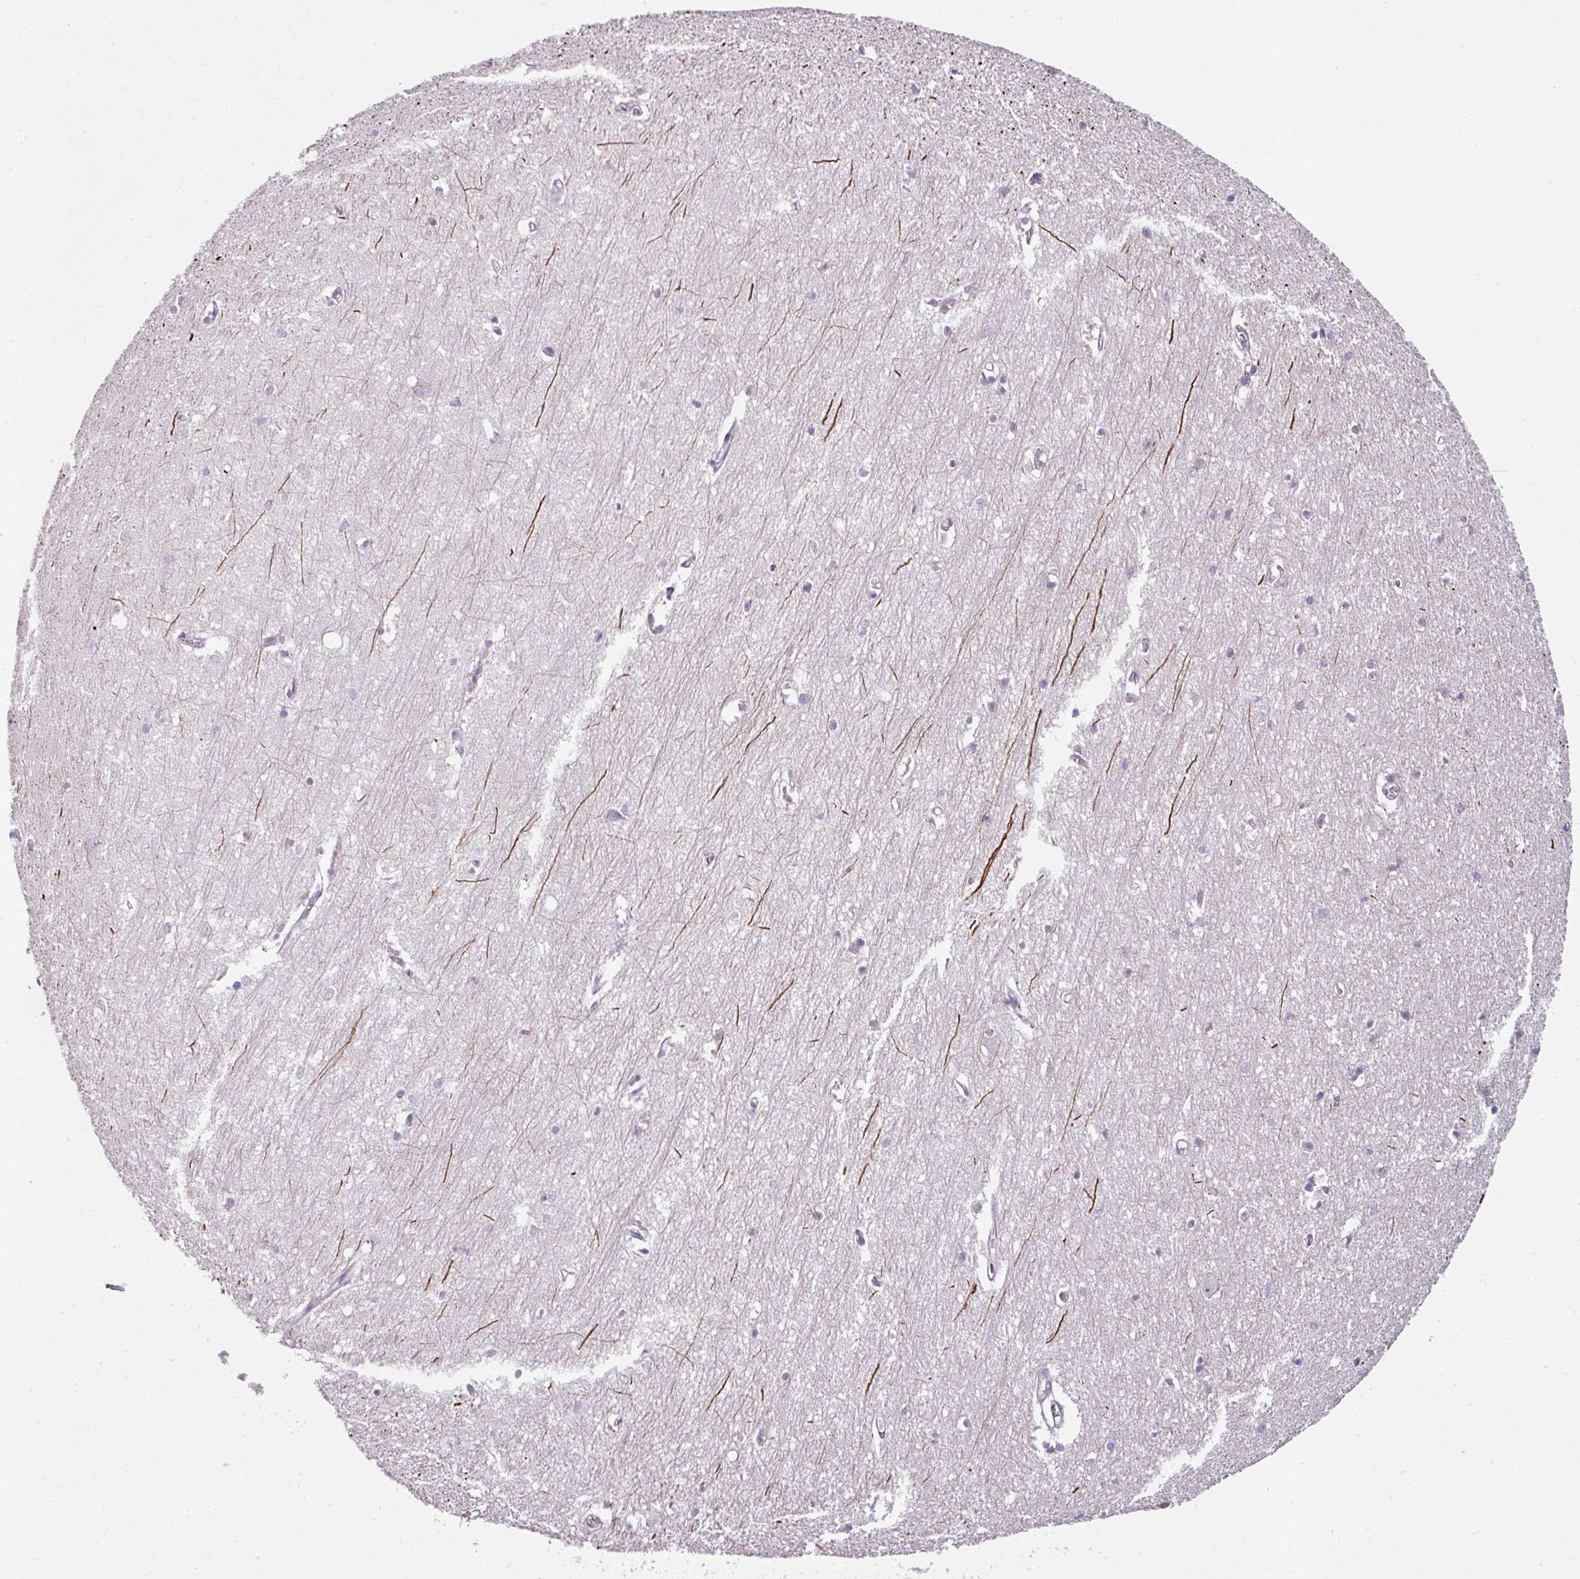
{"staining": {"intensity": "negative", "quantity": "none", "location": "none"}, "tissue": "hippocampus", "cell_type": "Glial cells", "image_type": "normal", "snomed": [{"axis": "morphology", "description": "Normal tissue, NOS"}, {"axis": "topography", "description": "Hippocampus"}], "caption": "Protein analysis of normal hippocampus displays no significant expression in glial cells.", "gene": "FHAD1", "patient": {"sex": "female", "age": 64}}